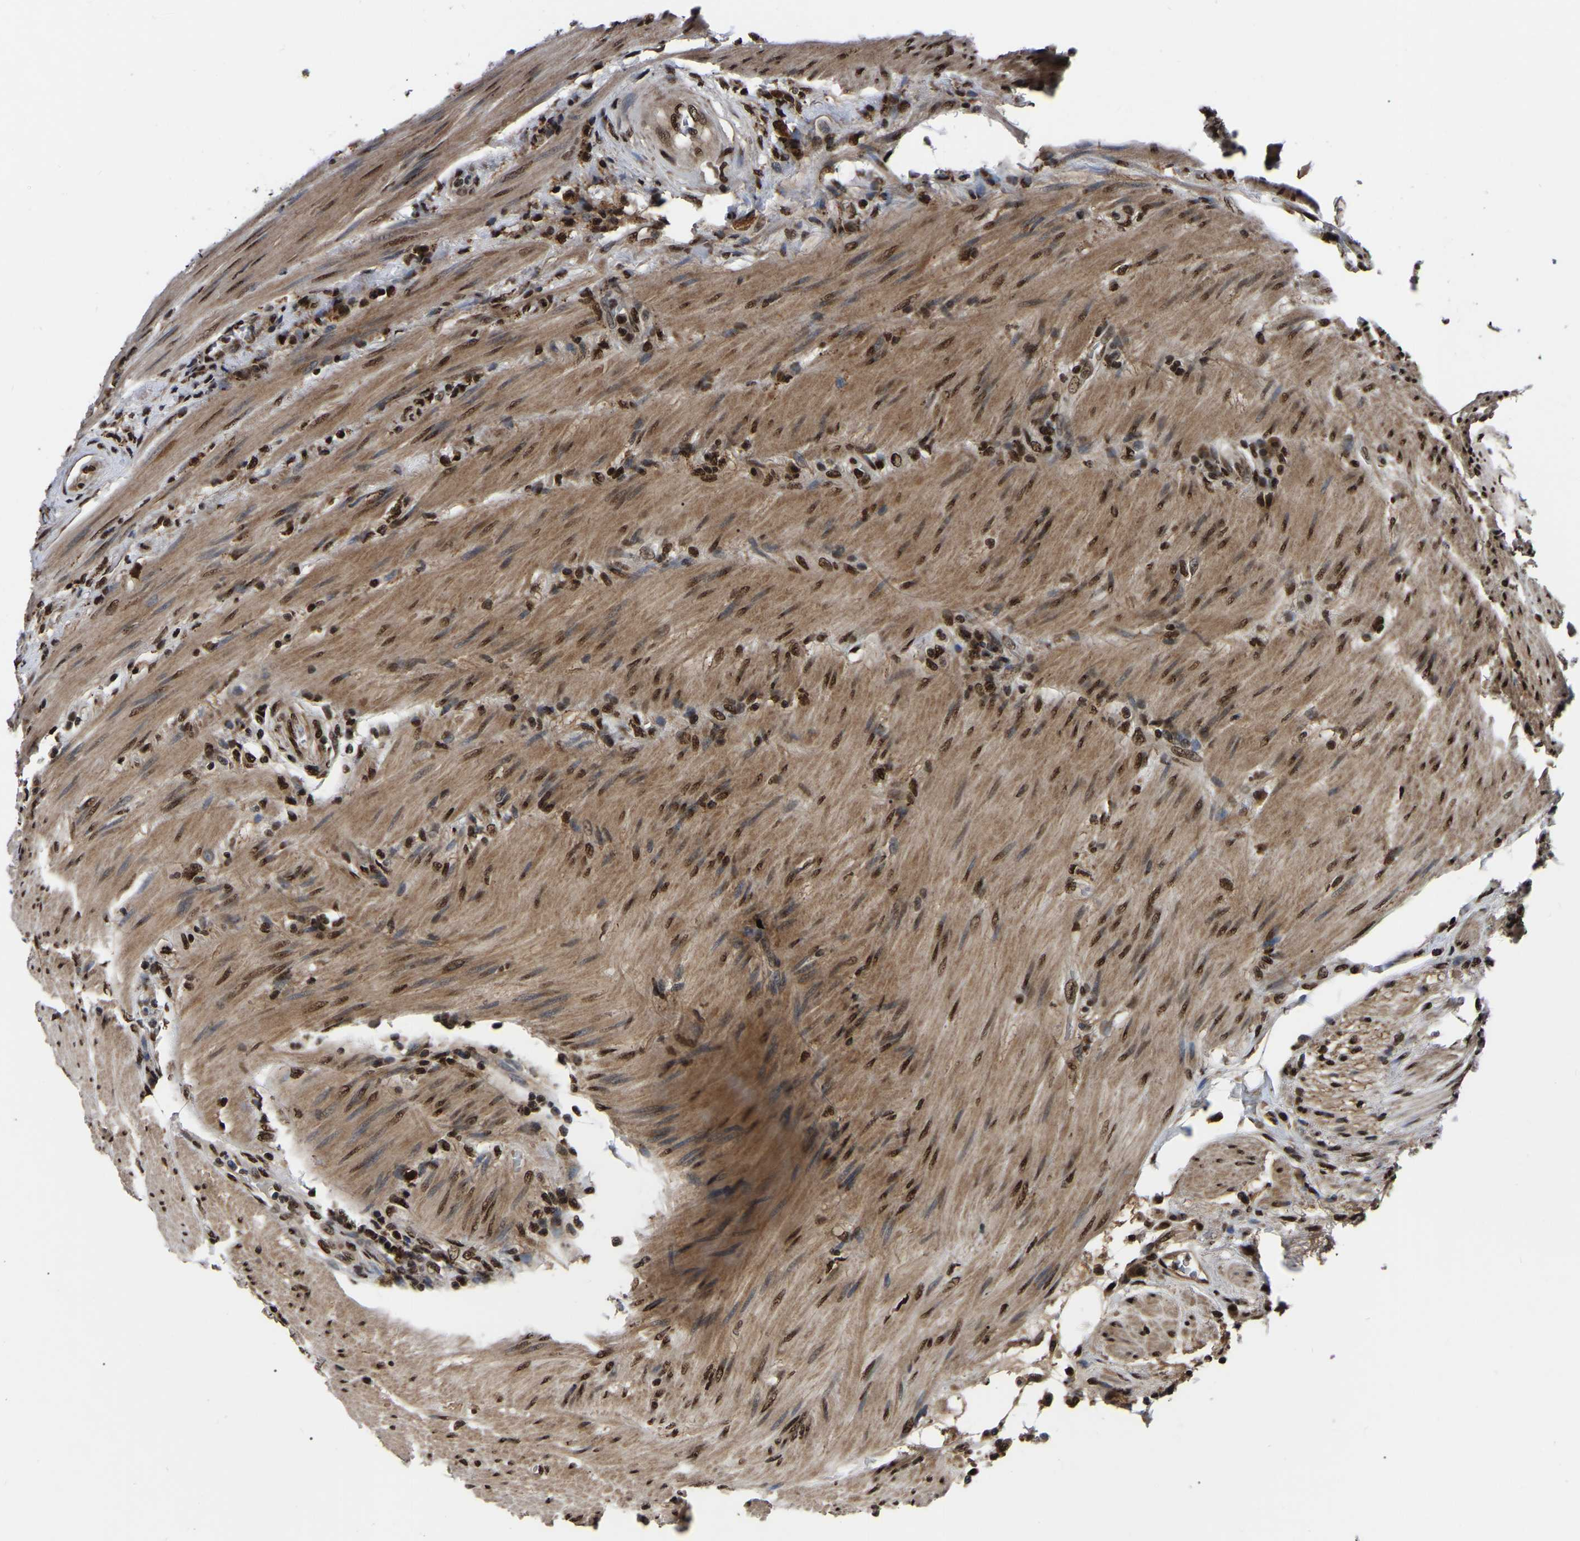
{"staining": {"intensity": "strong", "quantity": ">75%", "location": "nuclear"}, "tissue": "colorectal cancer", "cell_type": "Tumor cells", "image_type": "cancer", "snomed": [{"axis": "morphology", "description": "Normal tissue, NOS"}, {"axis": "morphology", "description": "Adenocarcinoma, NOS"}, {"axis": "topography", "description": "Rectum"}, {"axis": "topography", "description": "Peripheral nerve tissue"}], "caption": "A high-resolution micrograph shows IHC staining of adenocarcinoma (colorectal), which displays strong nuclear positivity in about >75% of tumor cells.", "gene": "TRIM35", "patient": {"sex": "male", "age": 92}}